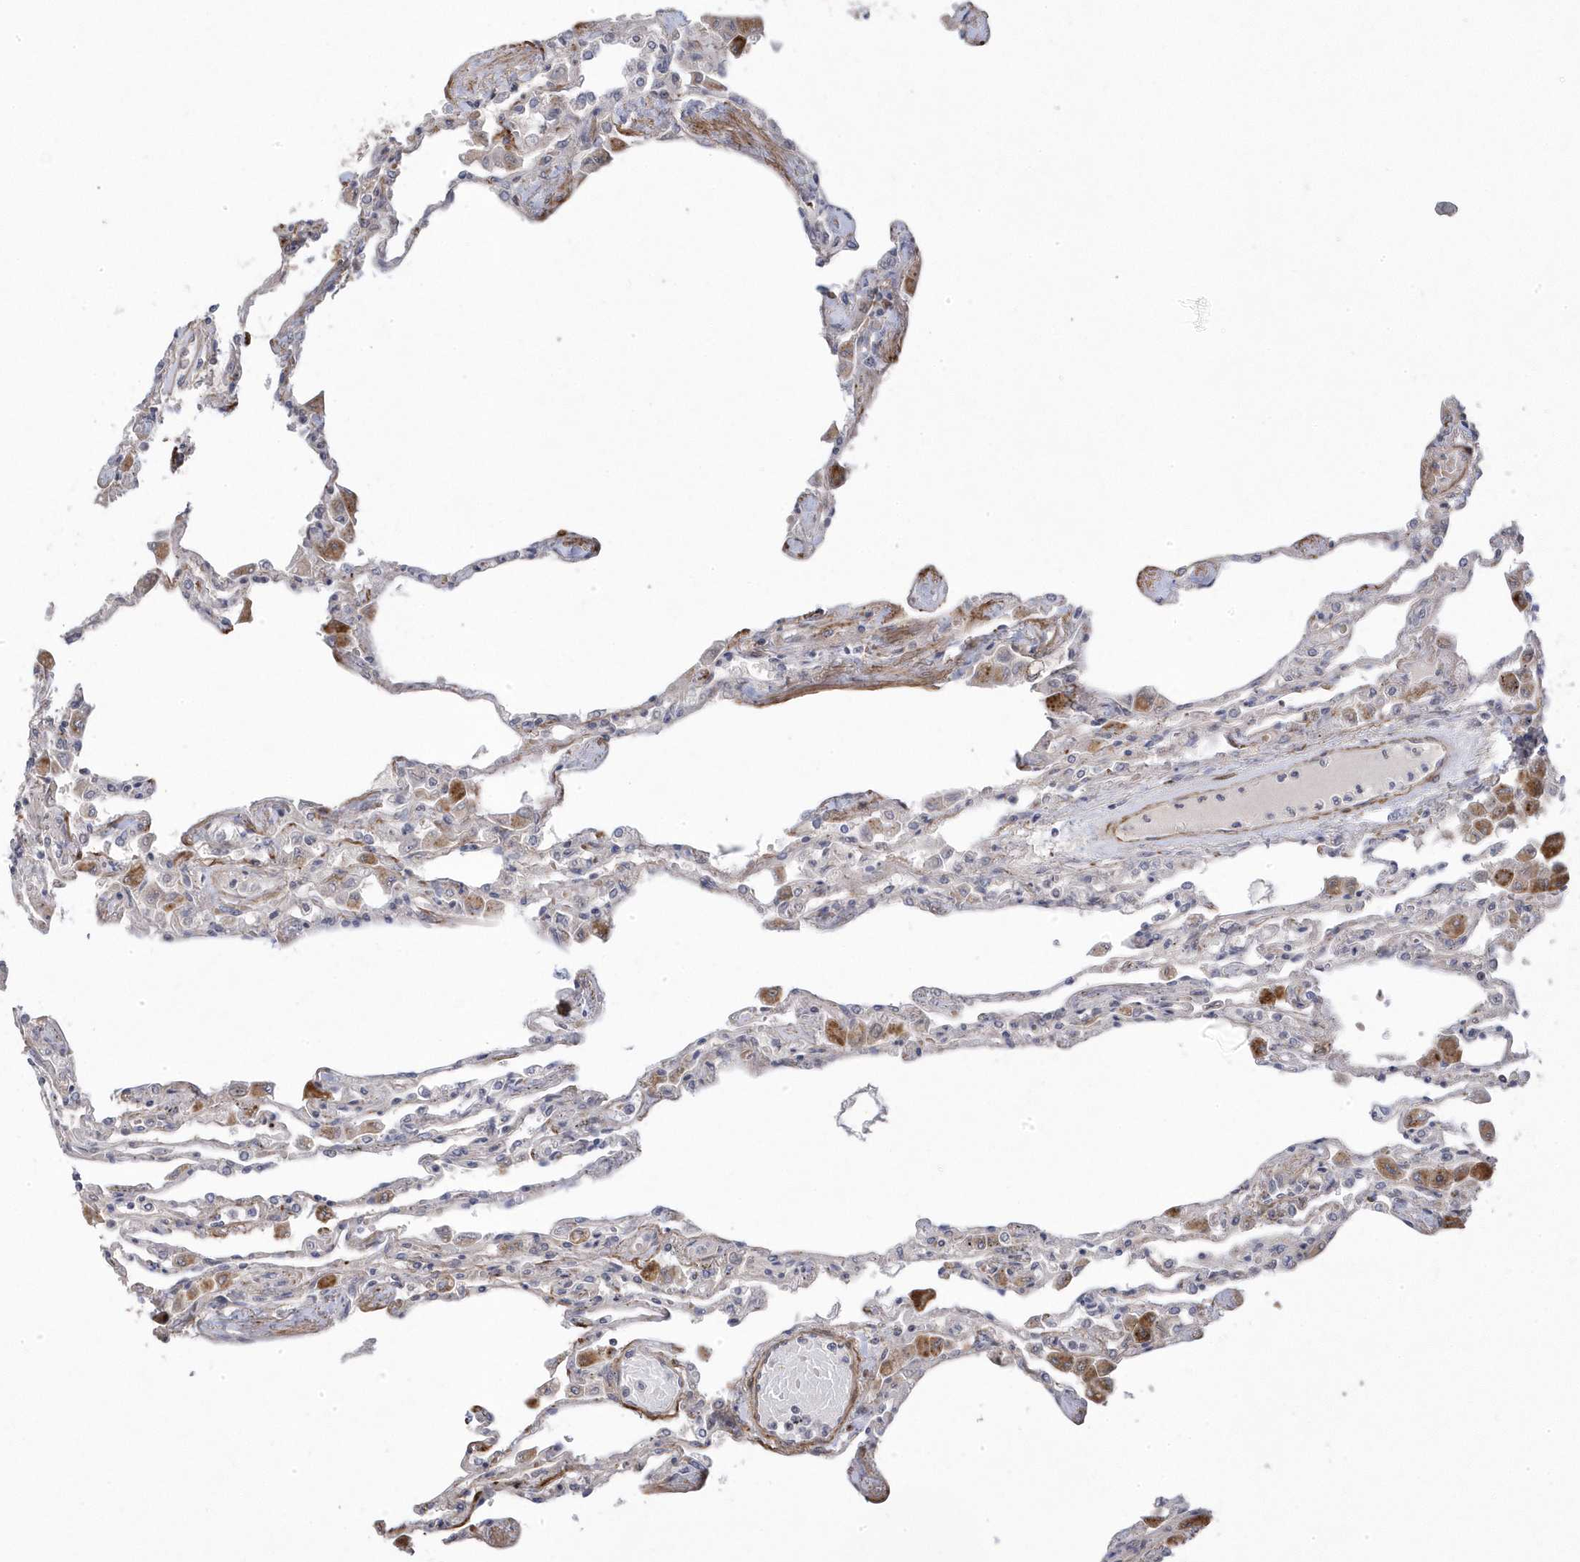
{"staining": {"intensity": "negative", "quantity": "none", "location": "none"}, "tissue": "lung", "cell_type": "Alveolar cells", "image_type": "normal", "snomed": [{"axis": "morphology", "description": "Normal tissue, NOS"}, {"axis": "topography", "description": "Bronchus"}, {"axis": "topography", "description": "Lung"}], "caption": "DAB (3,3'-diaminobenzidine) immunohistochemical staining of benign lung shows no significant positivity in alveolar cells.", "gene": "GTPBP6", "patient": {"sex": "female", "age": 49}}